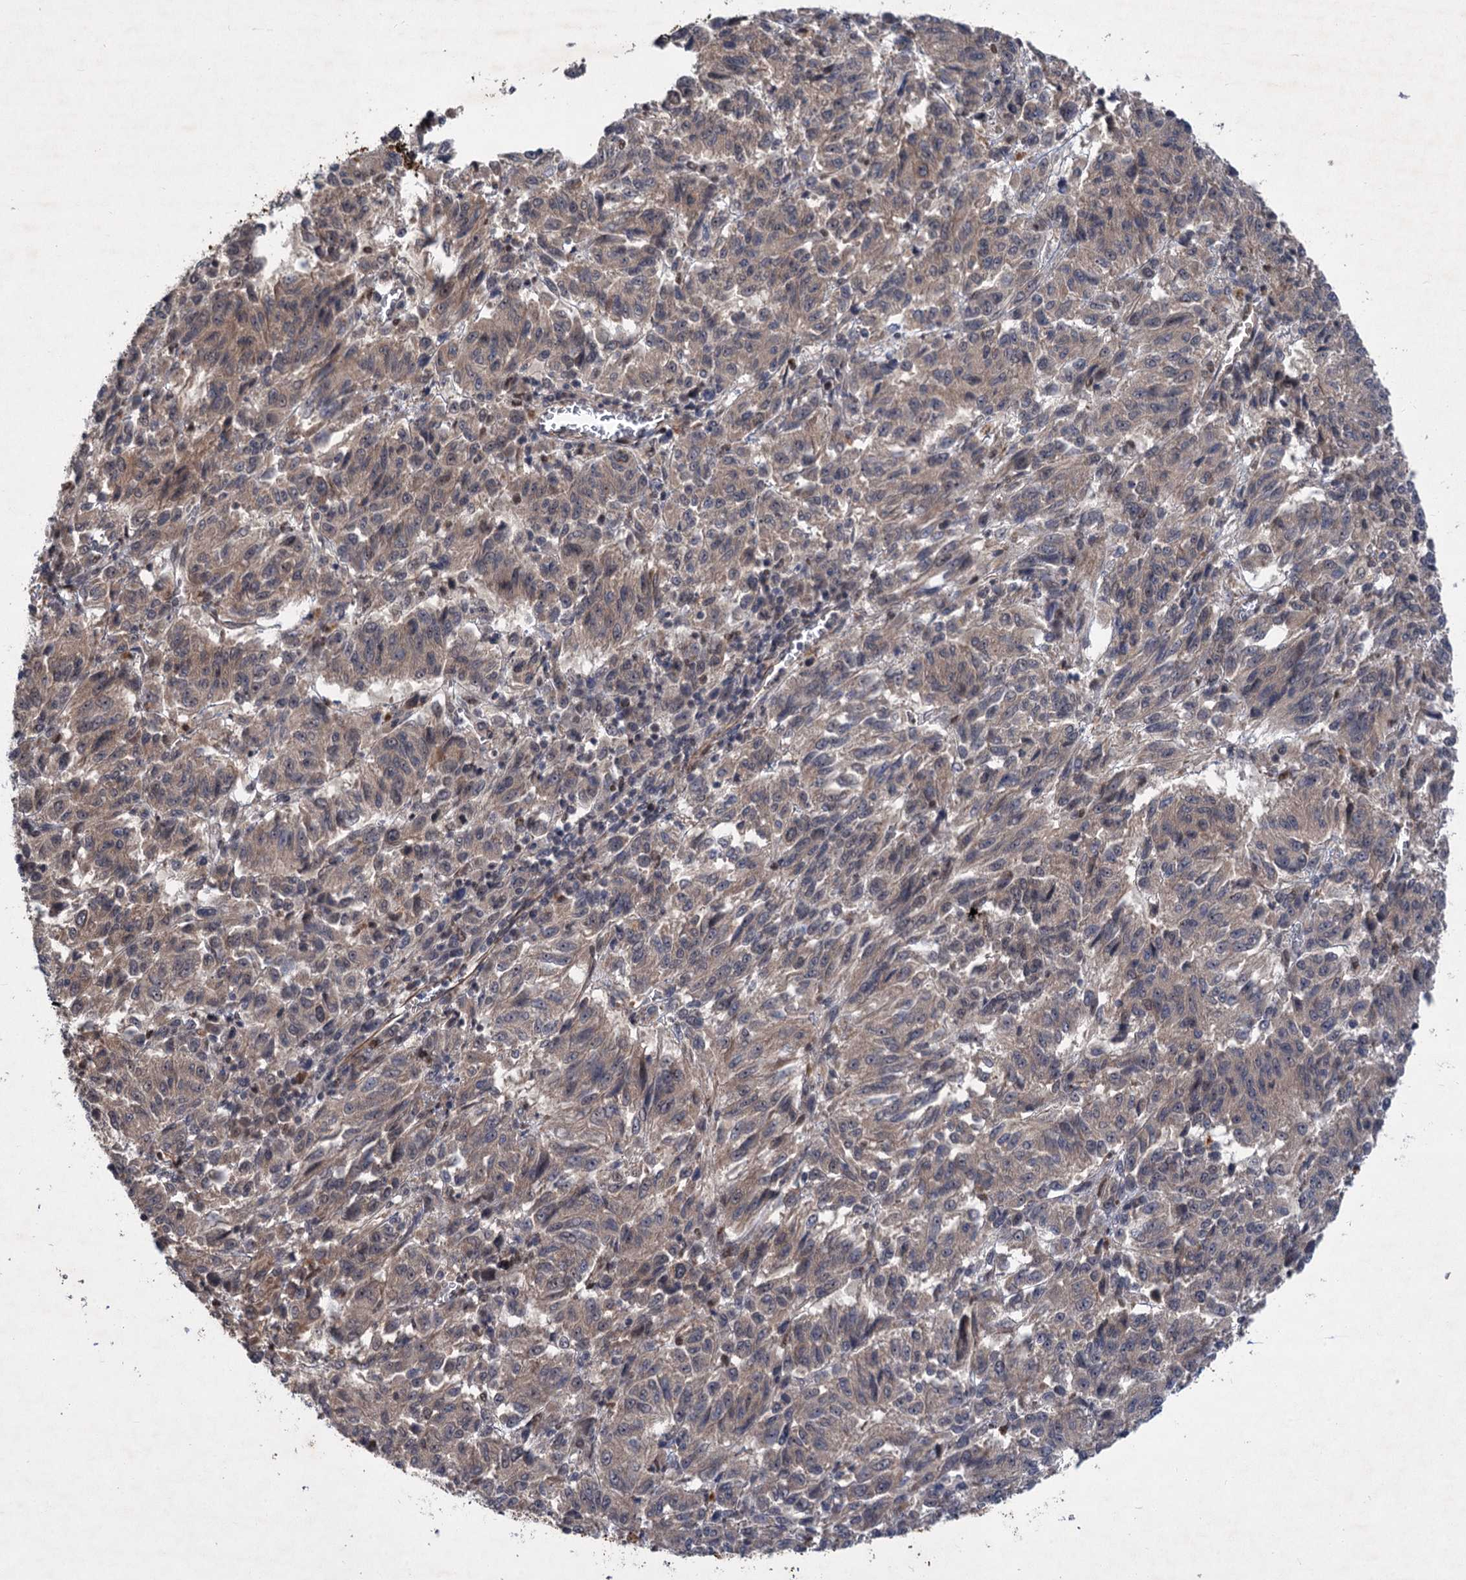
{"staining": {"intensity": "weak", "quantity": ">75%", "location": "cytoplasmic/membranous"}, "tissue": "melanoma", "cell_type": "Tumor cells", "image_type": "cancer", "snomed": [{"axis": "morphology", "description": "Malignant melanoma, Metastatic site"}, {"axis": "topography", "description": "Lung"}], "caption": "Tumor cells exhibit low levels of weak cytoplasmic/membranous positivity in about >75% of cells in human melanoma. (IHC, brightfield microscopy, high magnification).", "gene": "TTC31", "patient": {"sex": "male", "age": 64}}